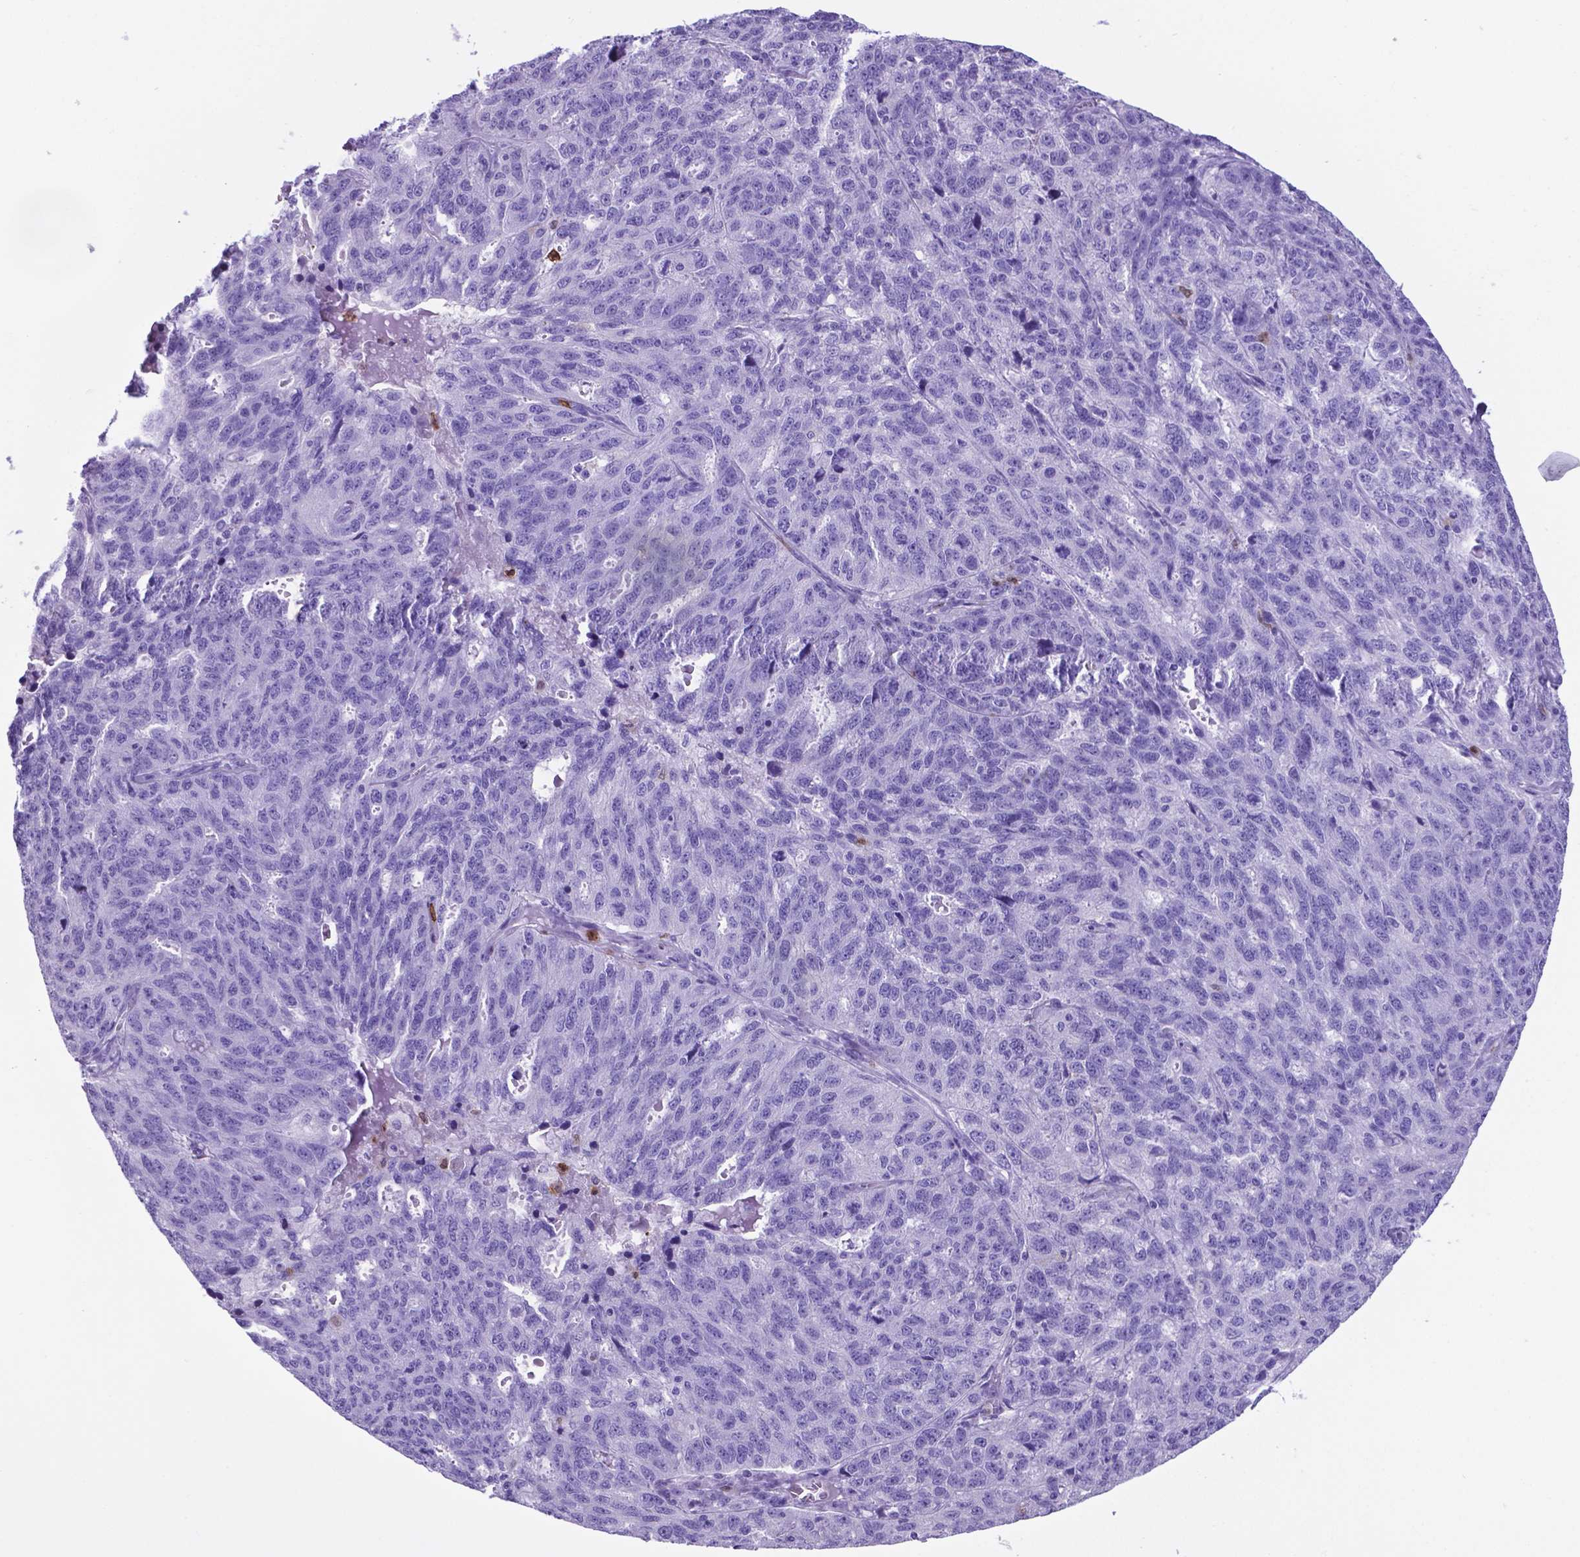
{"staining": {"intensity": "negative", "quantity": "none", "location": "none"}, "tissue": "ovarian cancer", "cell_type": "Tumor cells", "image_type": "cancer", "snomed": [{"axis": "morphology", "description": "Cystadenocarcinoma, serous, NOS"}, {"axis": "topography", "description": "Ovary"}], "caption": "This is a photomicrograph of immunohistochemistry (IHC) staining of serous cystadenocarcinoma (ovarian), which shows no staining in tumor cells. (IHC, brightfield microscopy, high magnification).", "gene": "LZTR1", "patient": {"sex": "female", "age": 71}}